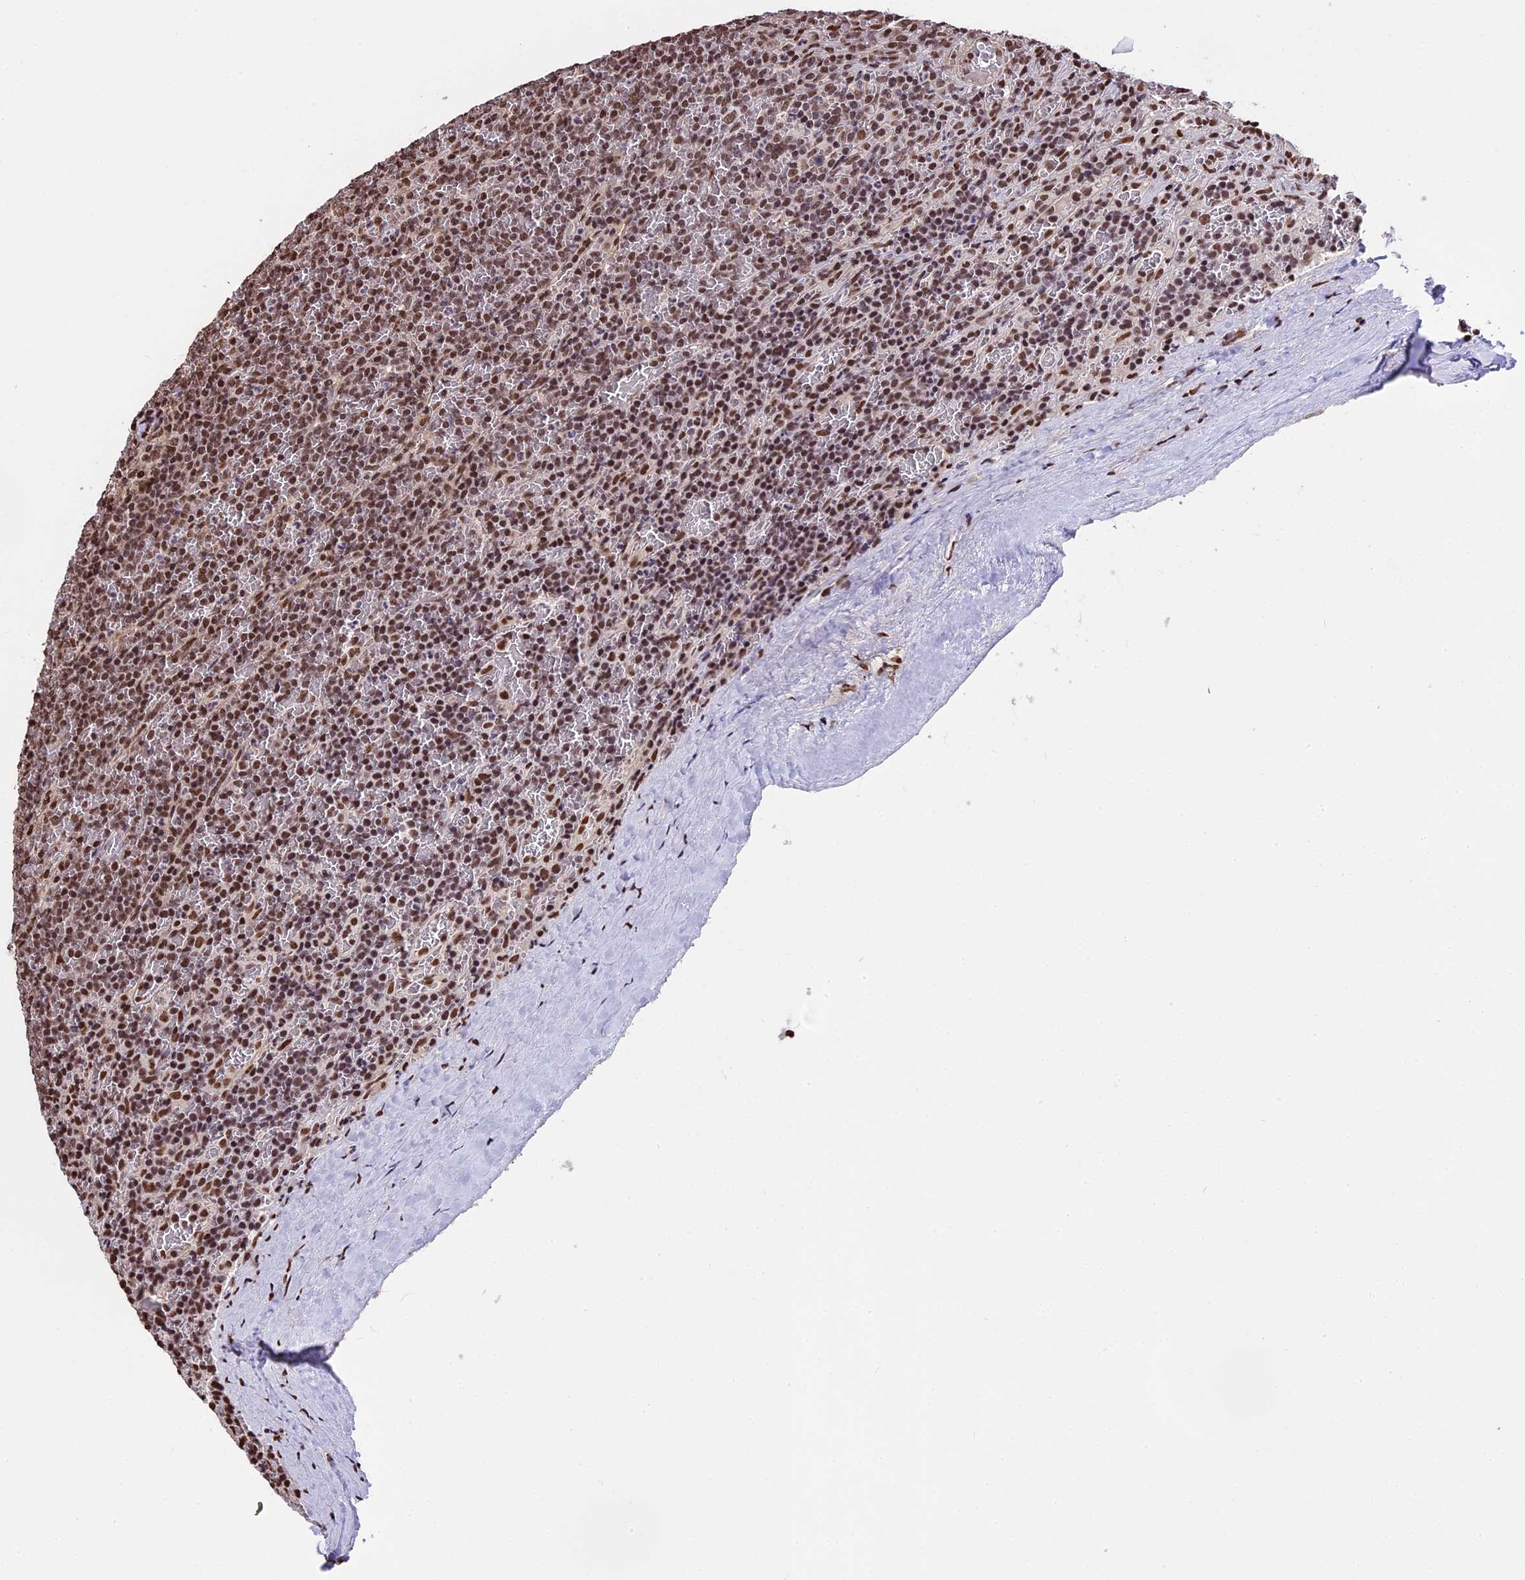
{"staining": {"intensity": "moderate", "quantity": ">75%", "location": "nuclear"}, "tissue": "lymphoma", "cell_type": "Tumor cells", "image_type": "cancer", "snomed": [{"axis": "morphology", "description": "Malignant lymphoma, non-Hodgkin's type, Low grade"}, {"axis": "topography", "description": "Spleen"}], "caption": "Immunohistochemistry (IHC) image of lymphoma stained for a protein (brown), which exhibits medium levels of moderate nuclear positivity in about >75% of tumor cells.", "gene": "POLR3E", "patient": {"sex": "female", "age": 19}}